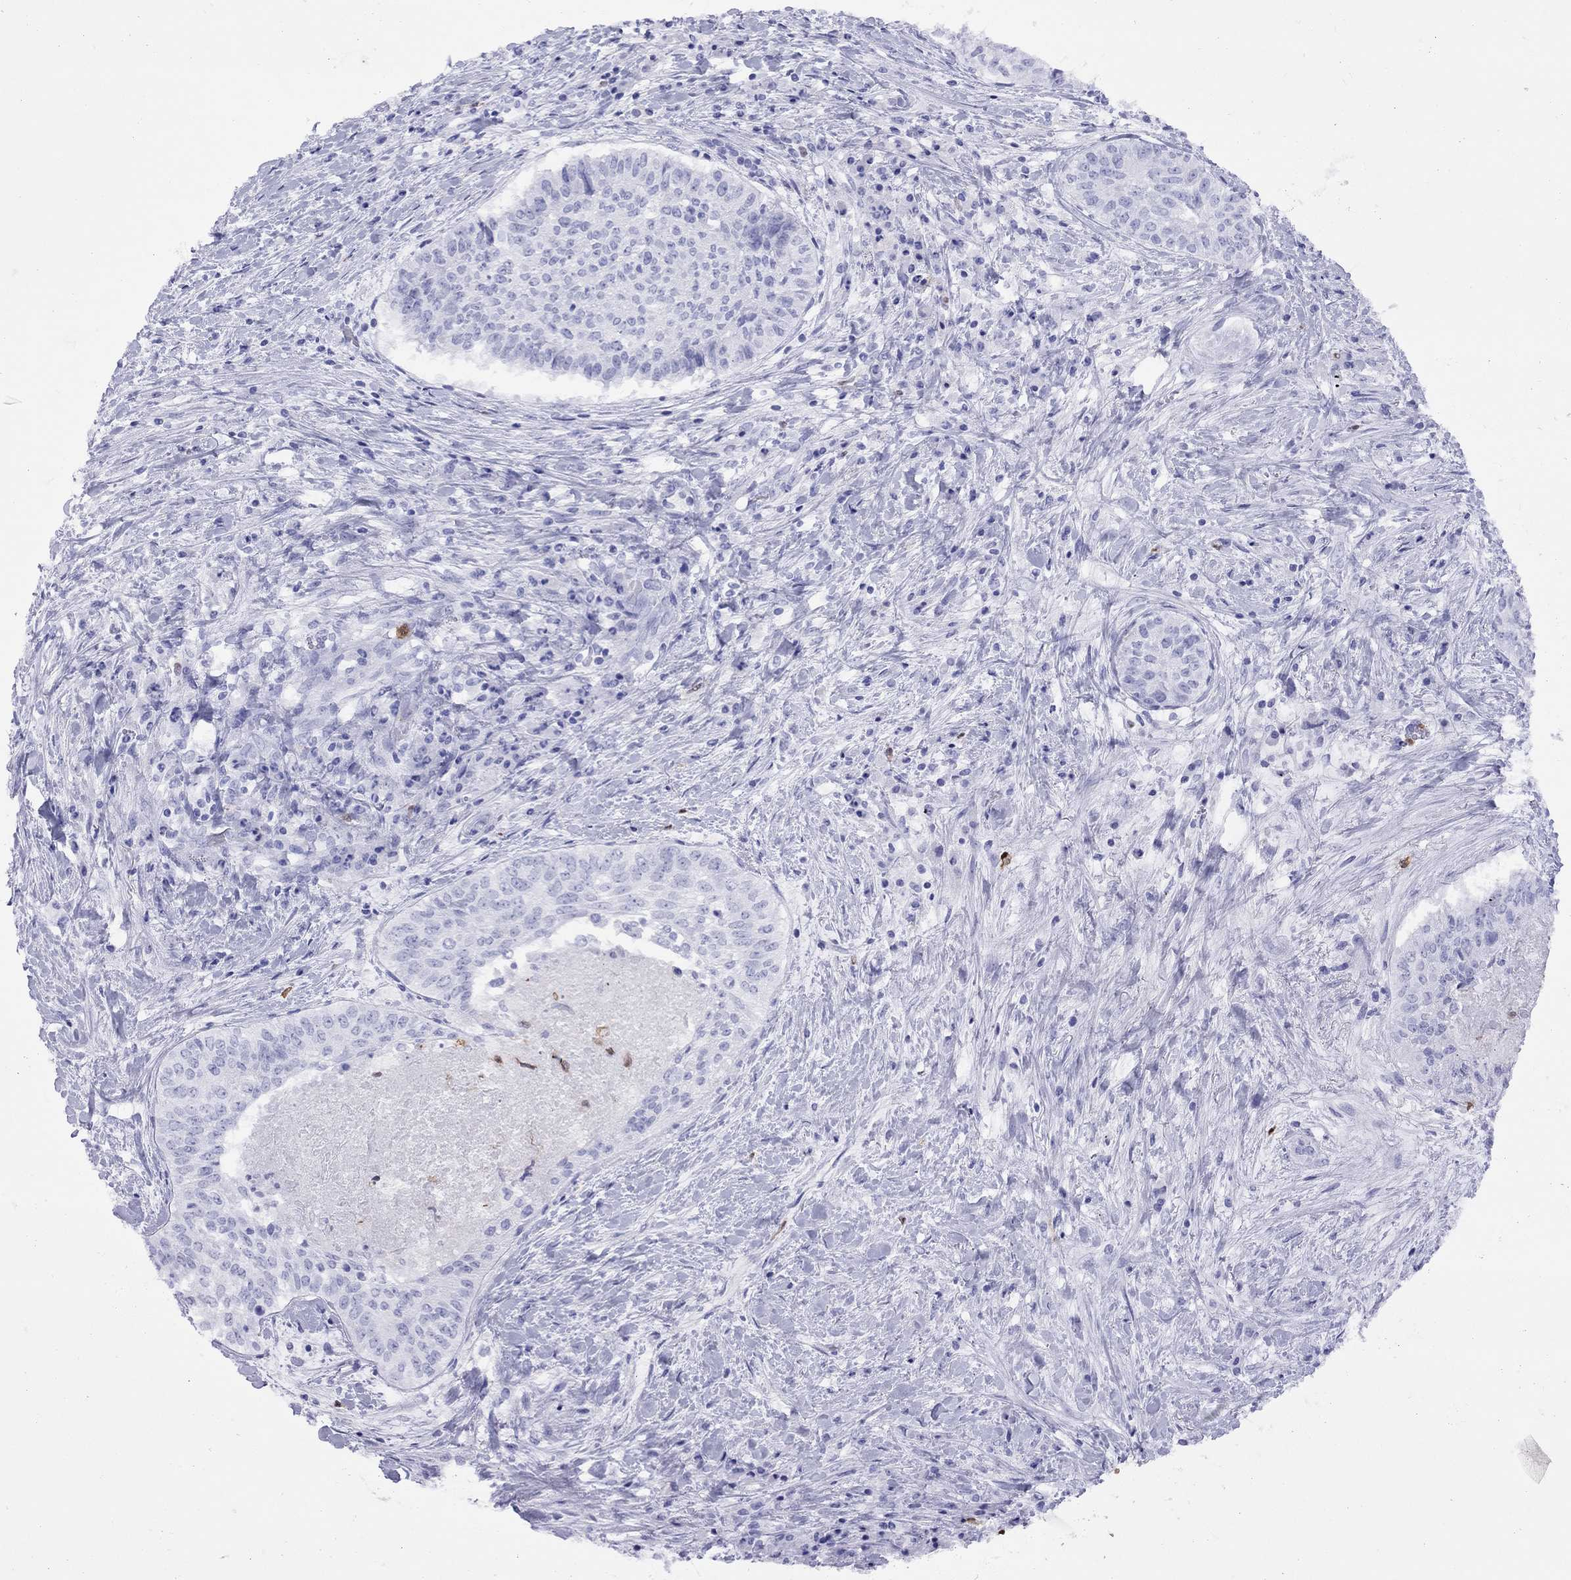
{"staining": {"intensity": "negative", "quantity": "none", "location": "none"}, "tissue": "lung cancer", "cell_type": "Tumor cells", "image_type": "cancer", "snomed": [{"axis": "morphology", "description": "Squamous cell carcinoma, NOS"}, {"axis": "topography", "description": "Lung"}], "caption": "Human lung squamous cell carcinoma stained for a protein using immunohistochemistry exhibits no expression in tumor cells.", "gene": "SLAMF1", "patient": {"sex": "male", "age": 64}}